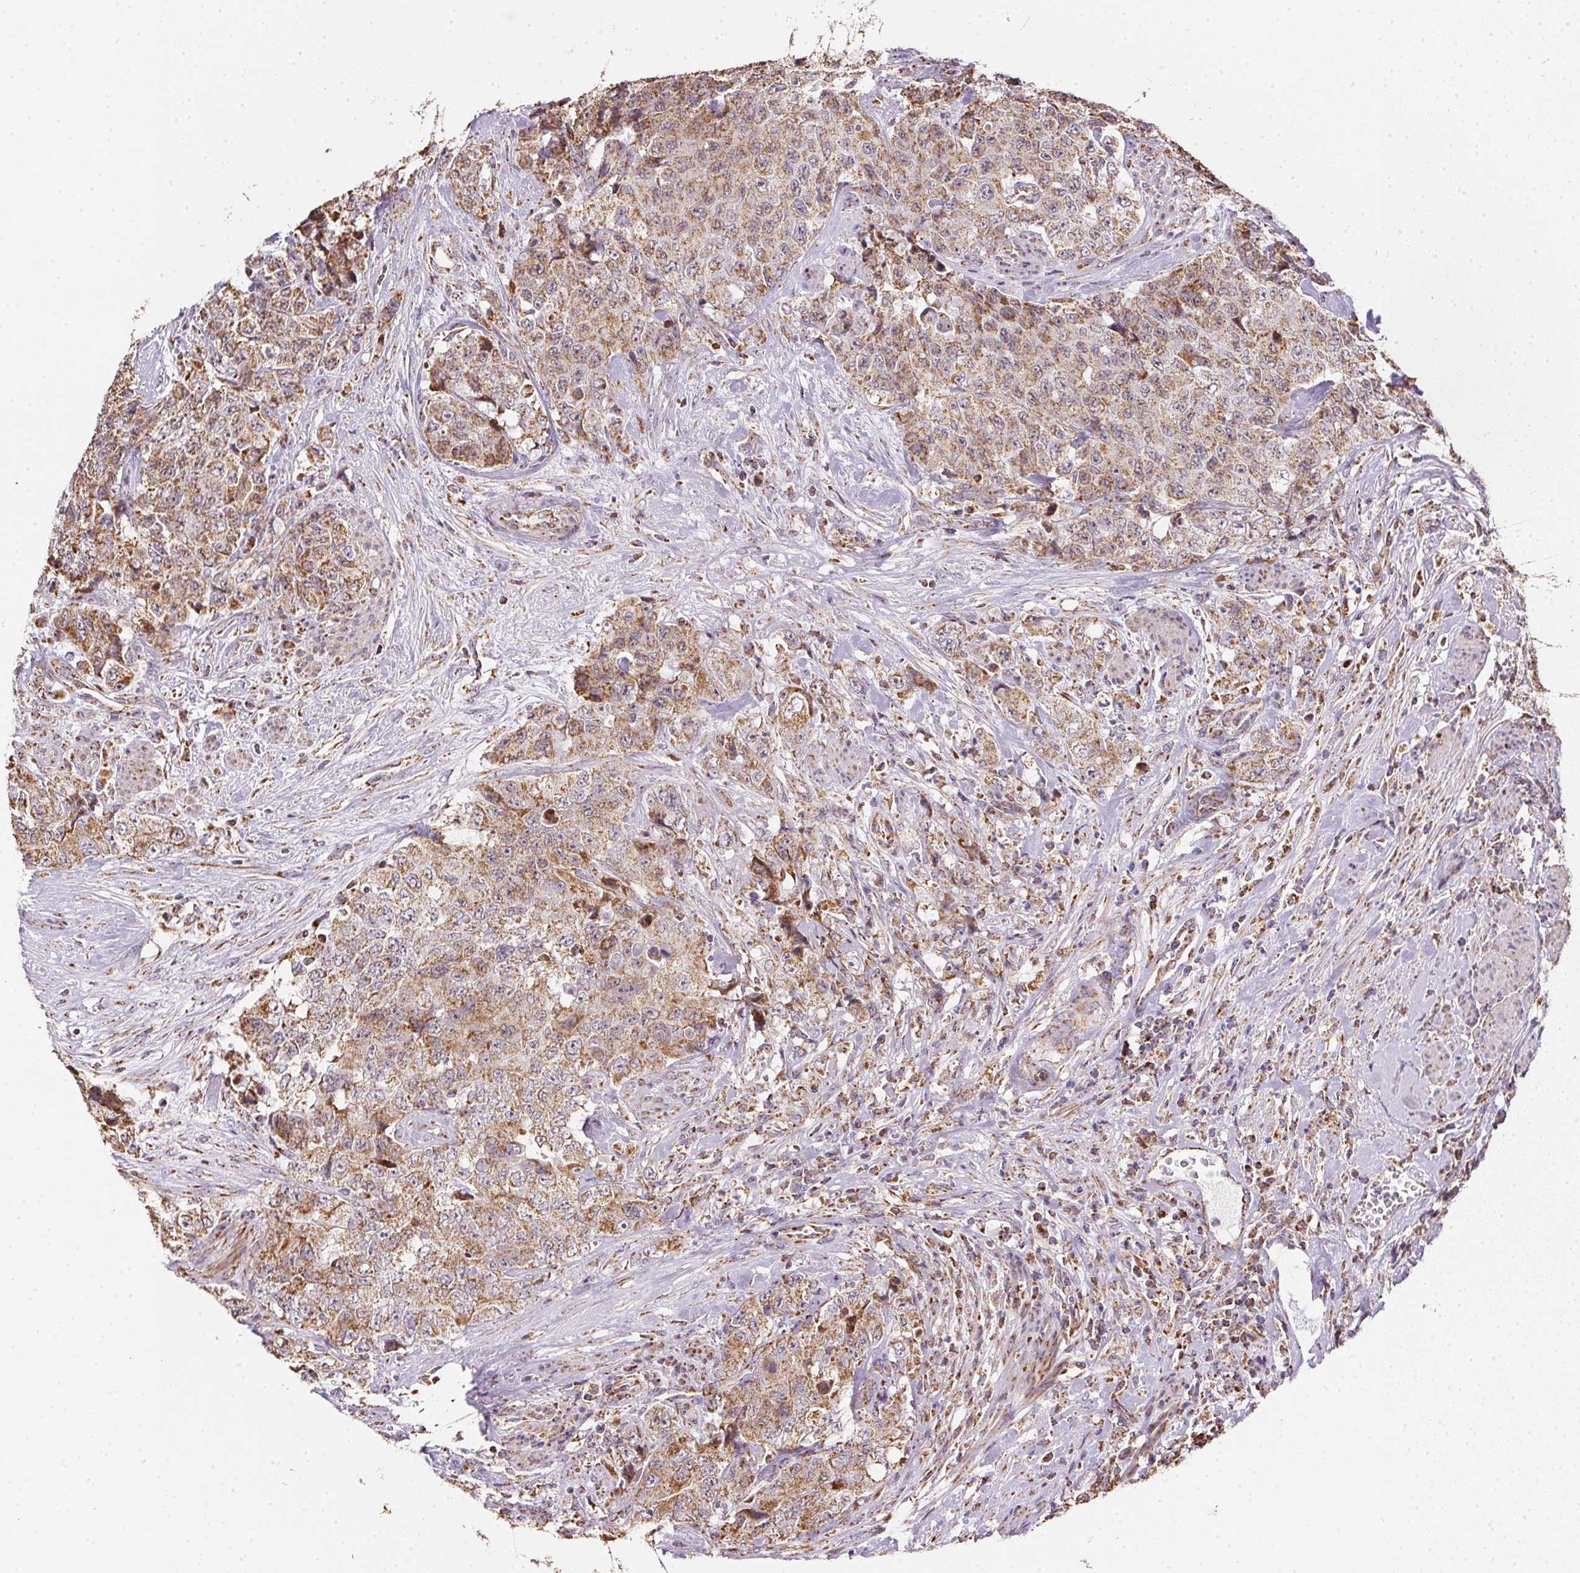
{"staining": {"intensity": "moderate", "quantity": ">75%", "location": "cytoplasmic/membranous"}, "tissue": "urothelial cancer", "cell_type": "Tumor cells", "image_type": "cancer", "snomed": [{"axis": "morphology", "description": "Urothelial carcinoma, High grade"}, {"axis": "topography", "description": "Urinary bladder"}], "caption": "High-grade urothelial carcinoma stained with a protein marker displays moderate staining in tumor cells.", "gene": "MAPK11", "patient": {"sex": "female", "age": 78}}